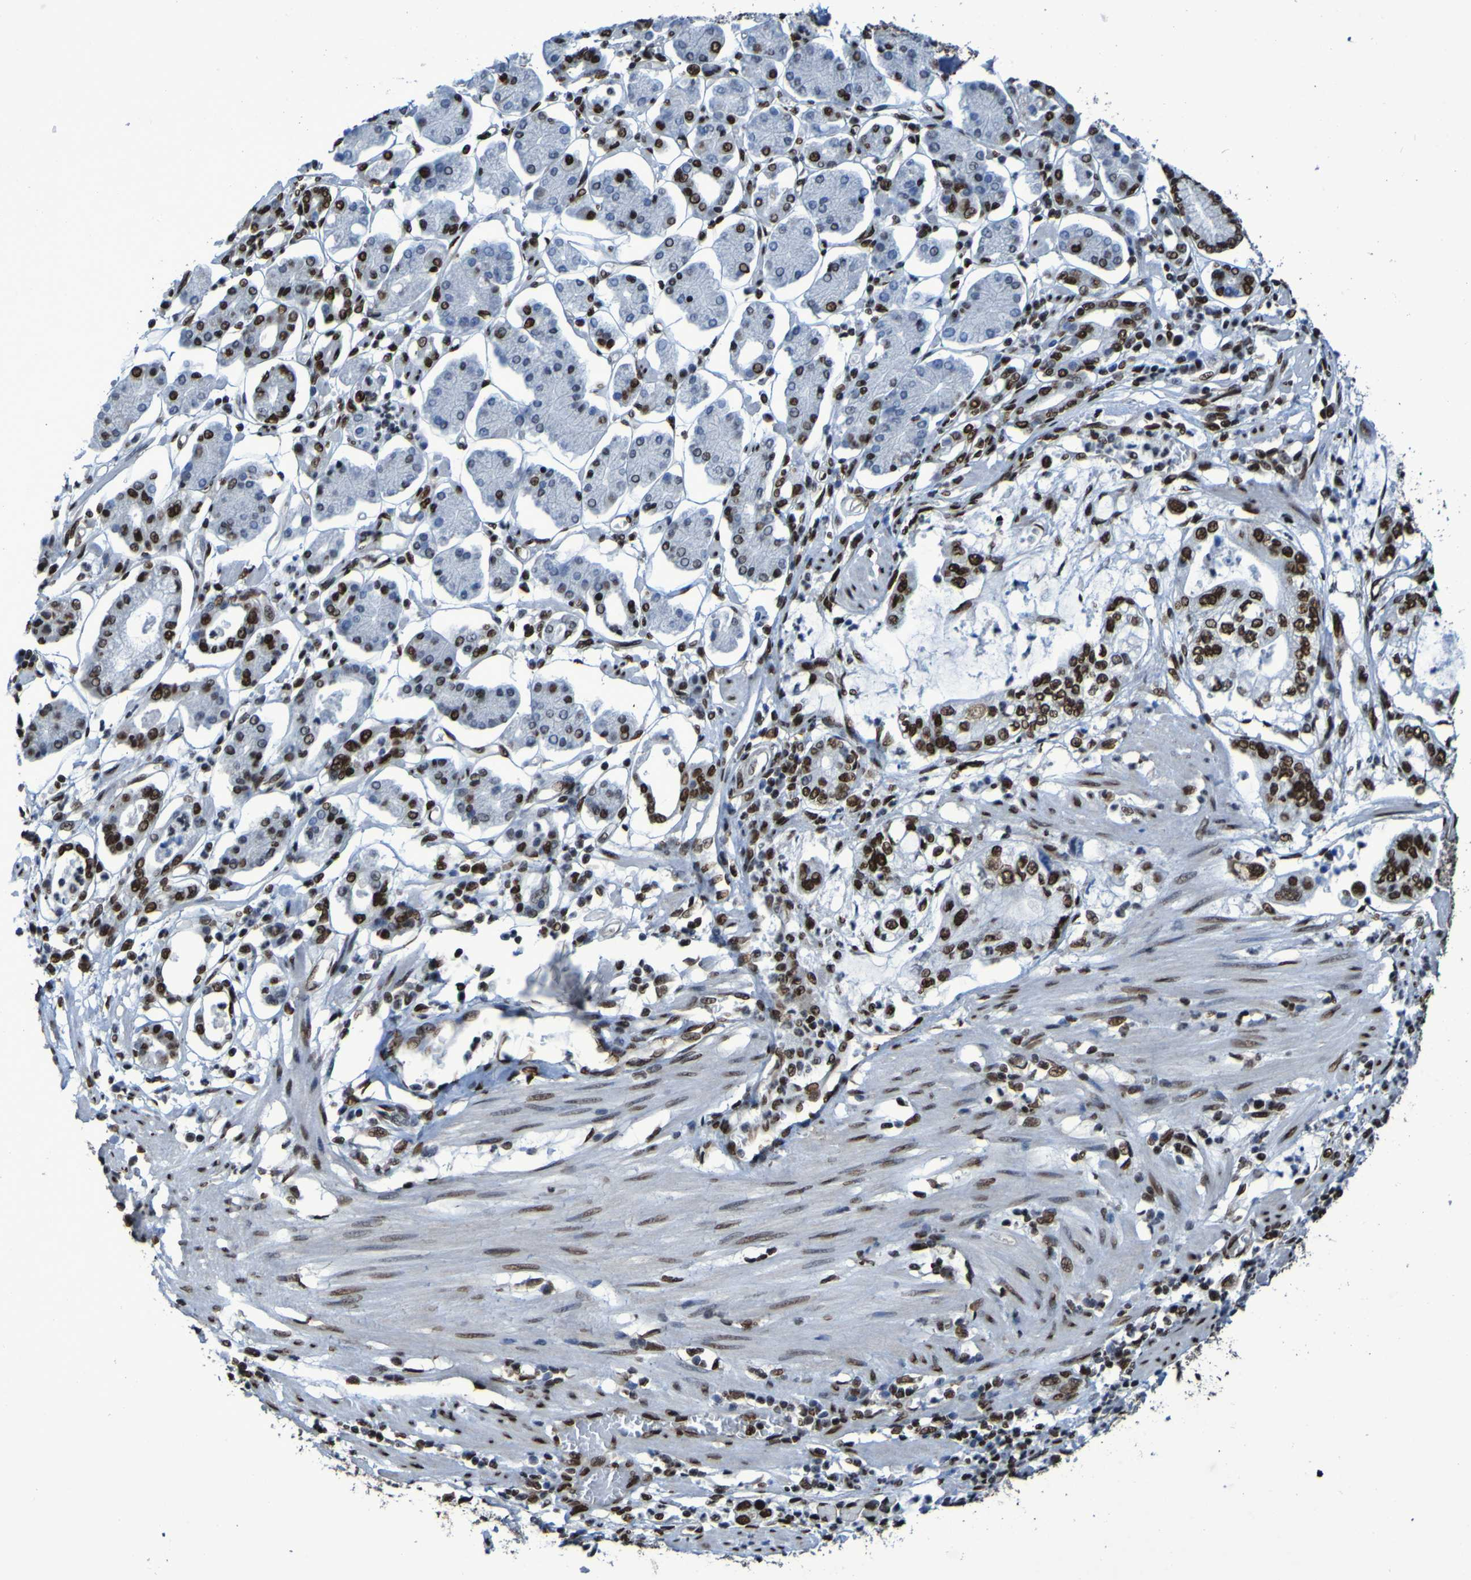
{"staining": {"intensity": "strong", "quantity": ">75%", "location": "nuclear"}, "tissue": "stomach cancer", "cell_type": "Tumor cells", "image_type": "cancer", "snomed": [{"axis": "morphology", "description": "Adenocarcinoma, NOS"}, {"axis": "topography", "description": "Stomach"}], "caption": "Immunohistochemical staining of human adenocarcinoma (stomach) demonstrates high levels of strong nuclear expression in approximately >75% of tumor cells.", "gene": "HNRNPR", "patient": {"sex": "male", "age": 76}}